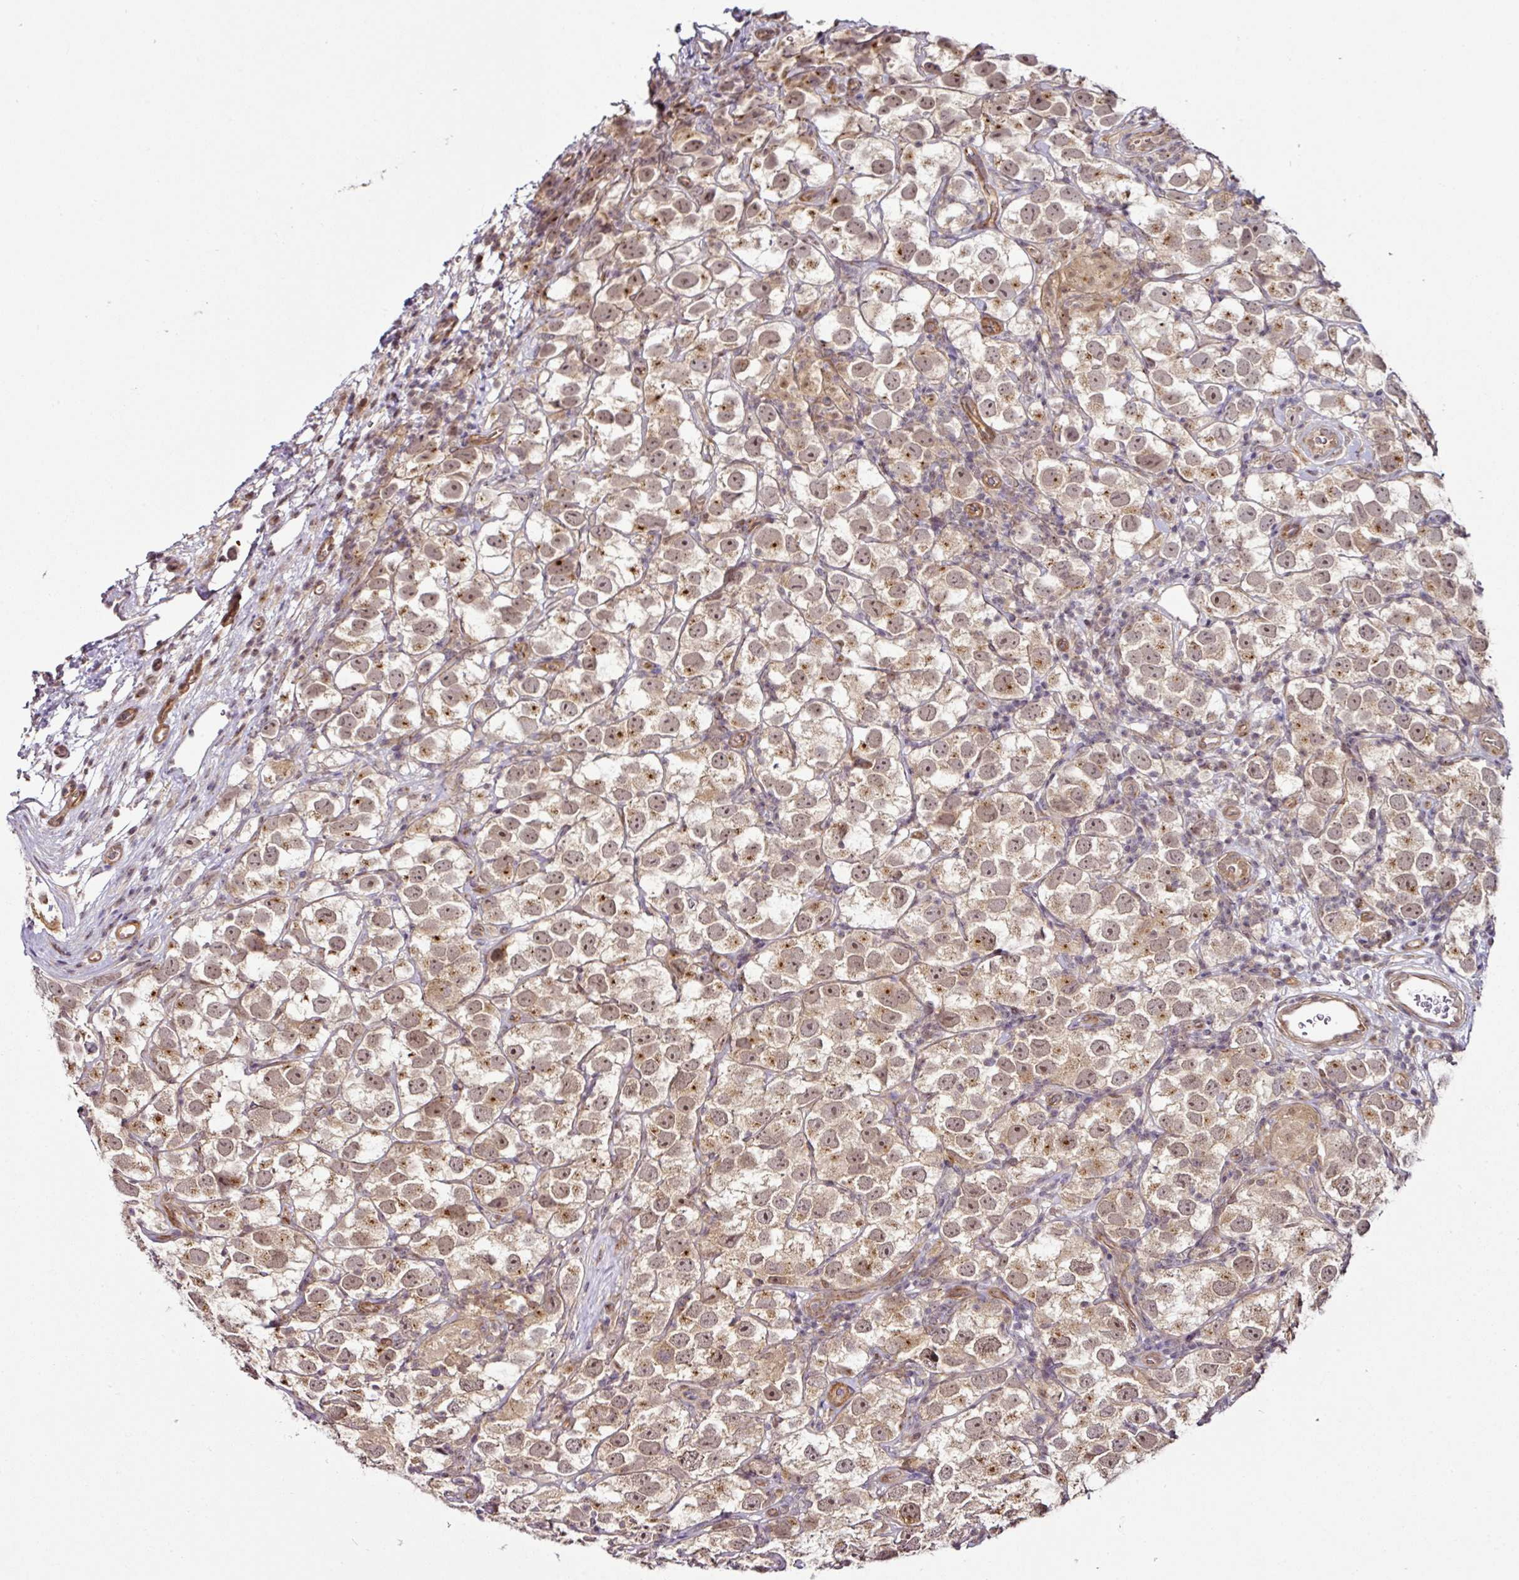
{"staining": {"intensity": "moderate", "quantity": ">75%", "location": "cytoplasmic/membranous,nuclear"}, "tissue": "testis cancer", "cell_type": "Tumor cells", "image_type": "cancer", "snomed": [{"axis": "morphology", "description": "Seminoma, NOS"}, {"axis": "topography", "description": "Testis"}], "caption": "The image displays a brown stain indicating the presence of a protein in the cytoplasmic/membranous and nuclear of tumor cells in testis cancer (seminoma). The protein is shown in brown color, while the nuclei are stained blue.", "gene": "DCAF13", "patient": {"sex": "male", "age": 26}}